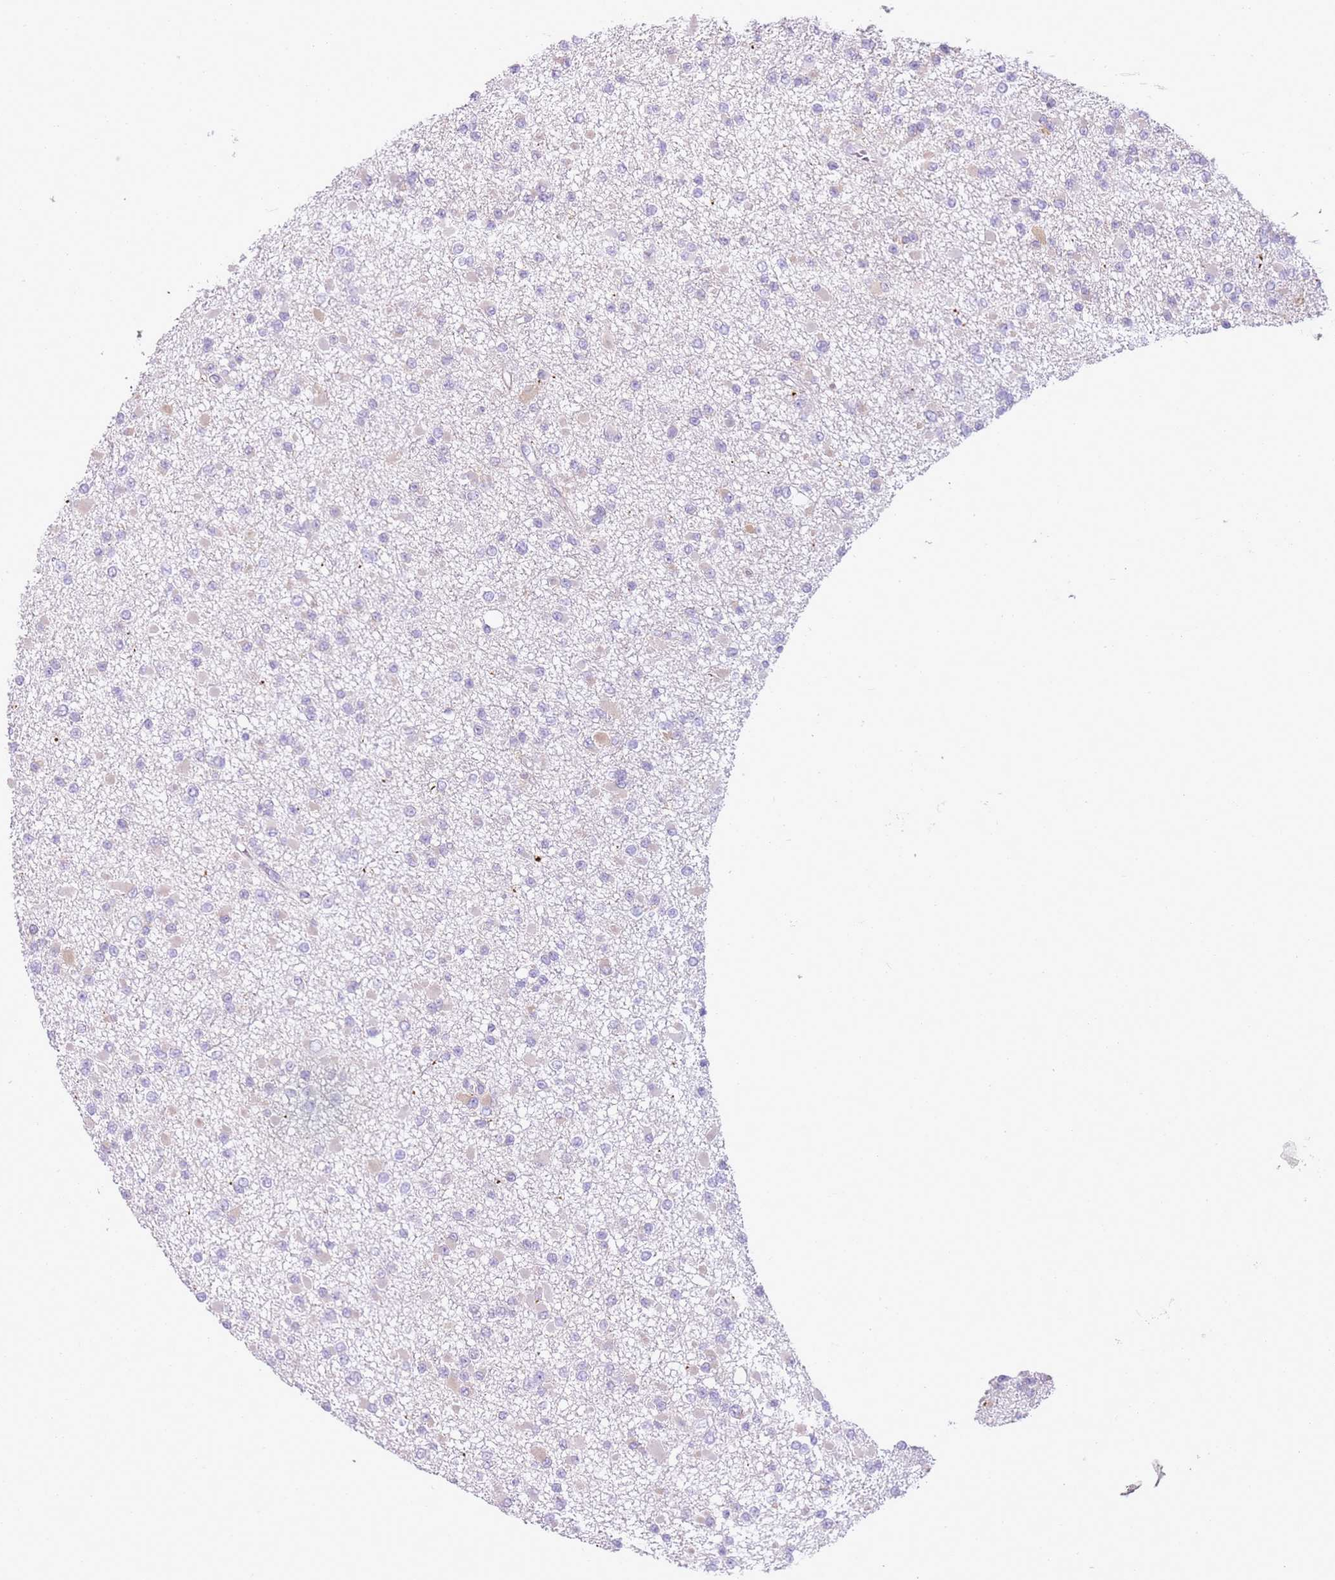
{"staining": {"intensity": "negative", "quantity": "none", "location": "none"}, "tissue": "glioma", "cell_type": "Tumor cells", "image_type": "cancer", "snomed": [{"axis": "morphology", "description": "Glioma, malignant, Low grade"}, {"axis": "topography", "description": "Brain"}], "caption": "Histopathology image shows no protein staining in tumor cells of glioma tissue.", "gene": "OAF", "patient": {"sex": "female", "age": 22}}